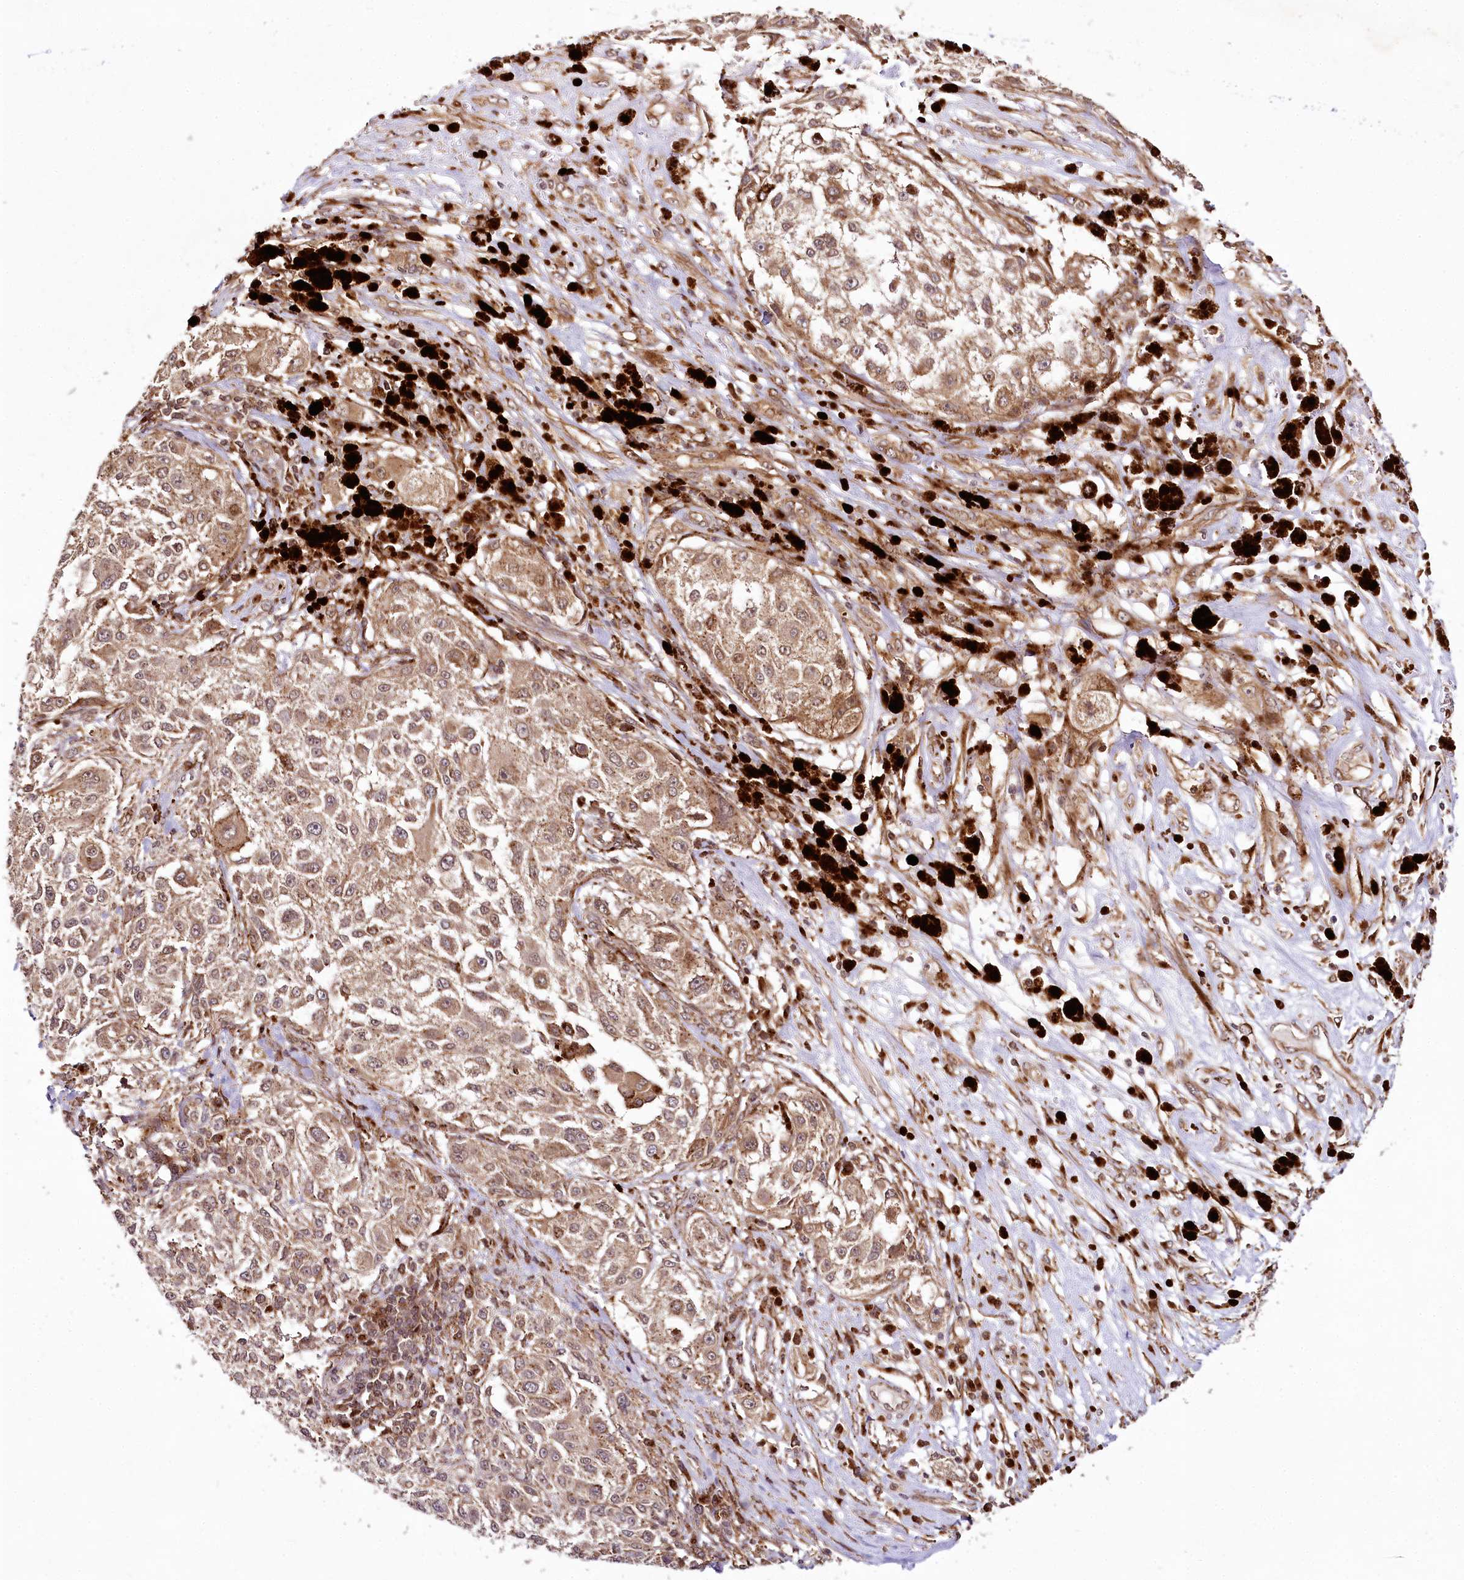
{"staining": {"intensity": "moderate", "quantity": ">75%", "location": "cytoplasmic/membranous"}, "tissue": "melanoma", "cell_type": "Tumor cells", "image_type": "cancer", "snomed": [{"axis": "morphology", "description": "Necrosis, NOS"}, {"axis": "morphology", "description": "Malignant melanoma, NOS"}, {"axis": "topography", "description": "Skin"}], "caption": "A high-resolution photomicrograph shows immunohistochemistry staining of melanoma, which demonstrates moderate cytoplasmic/membranous expression in about >75% of tumor cells. (Stains: DAB (3,3'-diaminobenzidine) in brown, nuclei in blue, Microscopy: brightfield microscopy at high magnification).", "gene": "COPG1", "patient": {"sex": "female", "age": 87}}